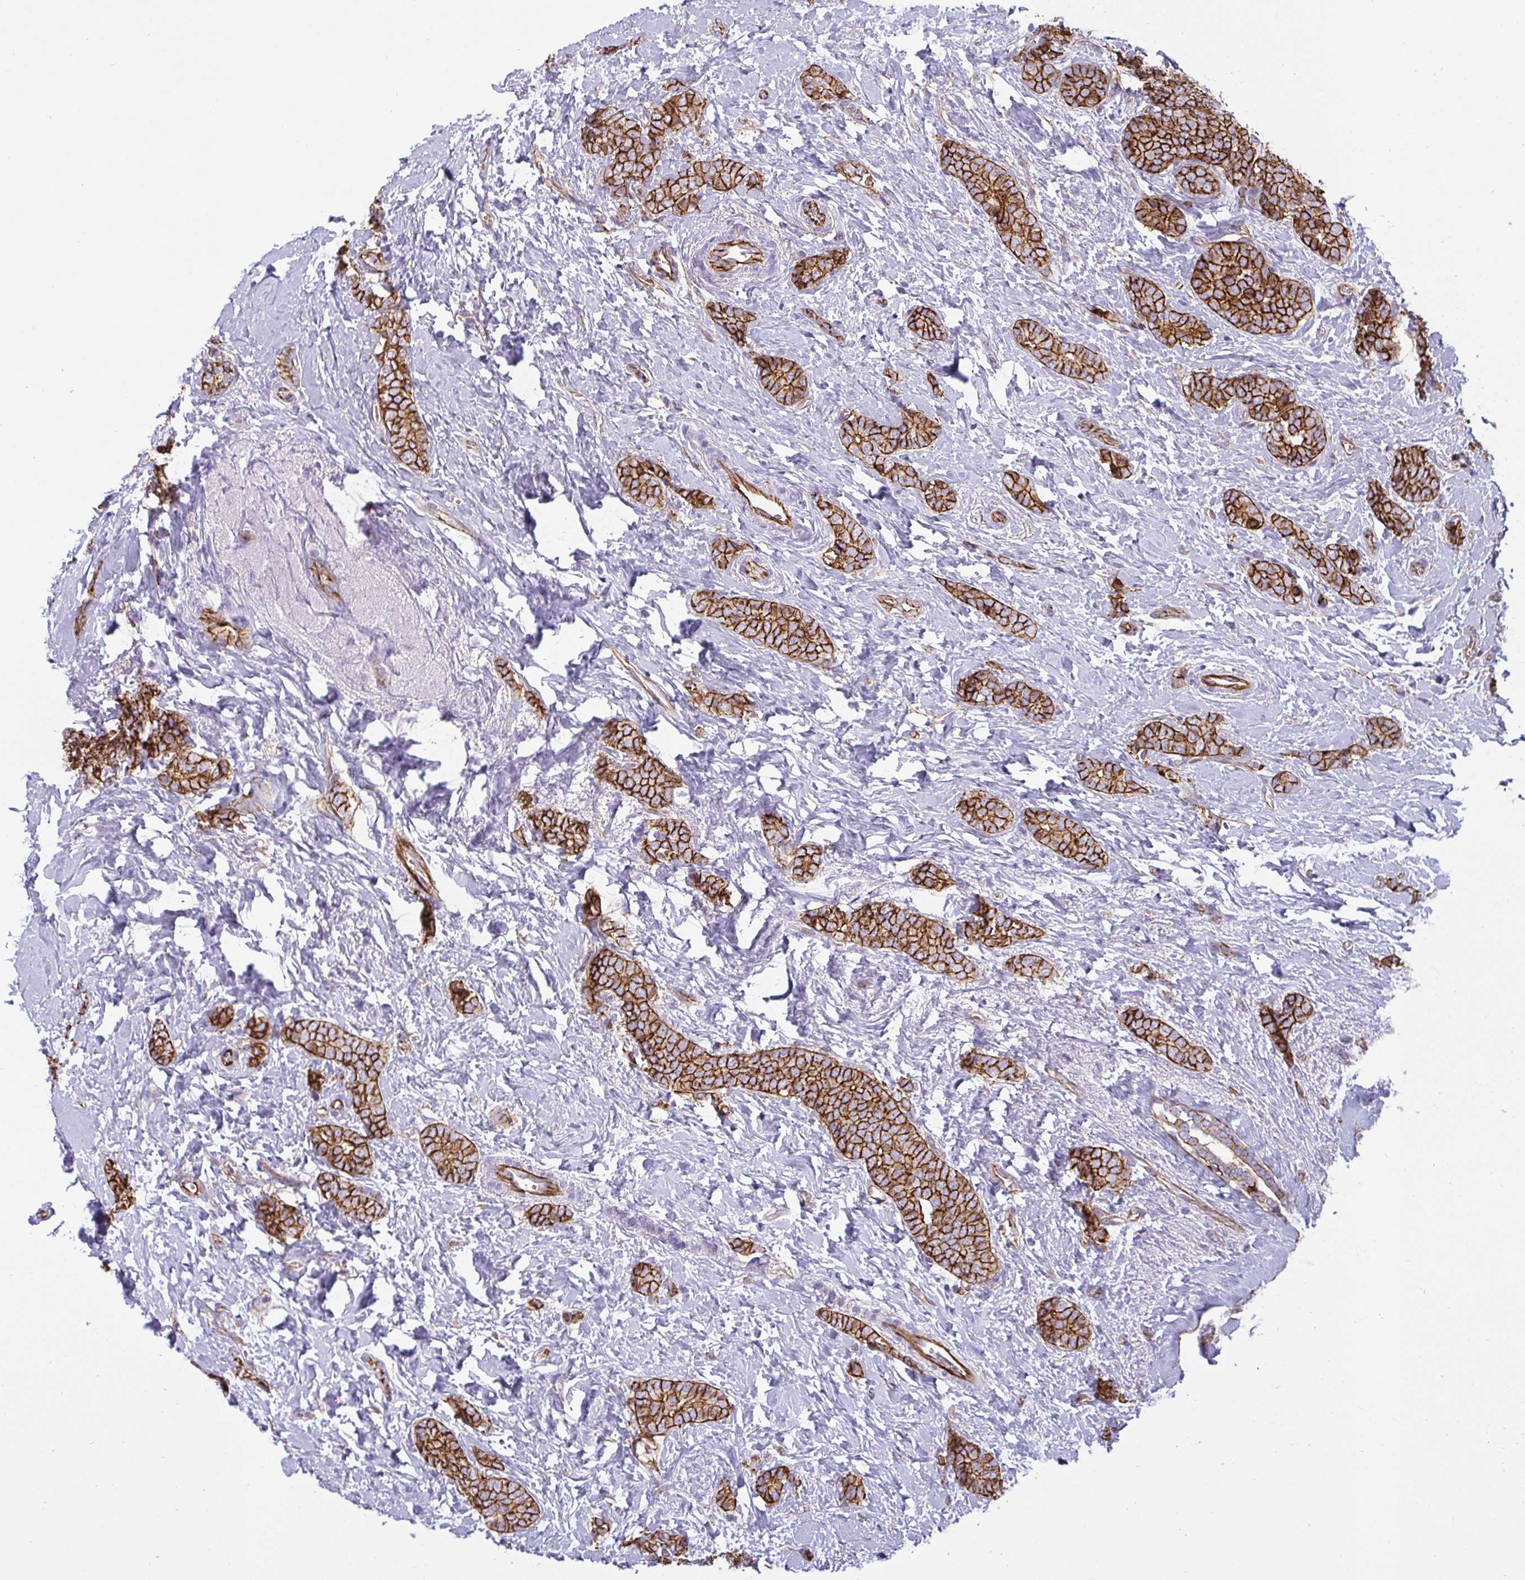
{"staining": {"intensity": "strong", "quantity": ">75%", "location": "cytoplasmic/membranous"}, "tissue": "breast cancer", "cell_type": "Tumor cells", "image_type": "cancer", "snomed": [{"axis": "morphology", "description": "Normal tissue, NOS"}, {"axis": "morphology", "description": "Duct carcinoma"}, {"axis": "topography", "description": "Breast"}], "caption": "The histopathology image demonstrates immunohistochemical staining of breast cancer. There is strong cytoplasmic/membranous expression is seen in about >75% of tumor cells. The staining was performed using DAB to visualize the protein expression in brown, while the nuclei were stained in blue with hematoxylin (Magnification: 20x).", "gene": "LIMA1", "patient": {"sex": "female", "age": 77}}